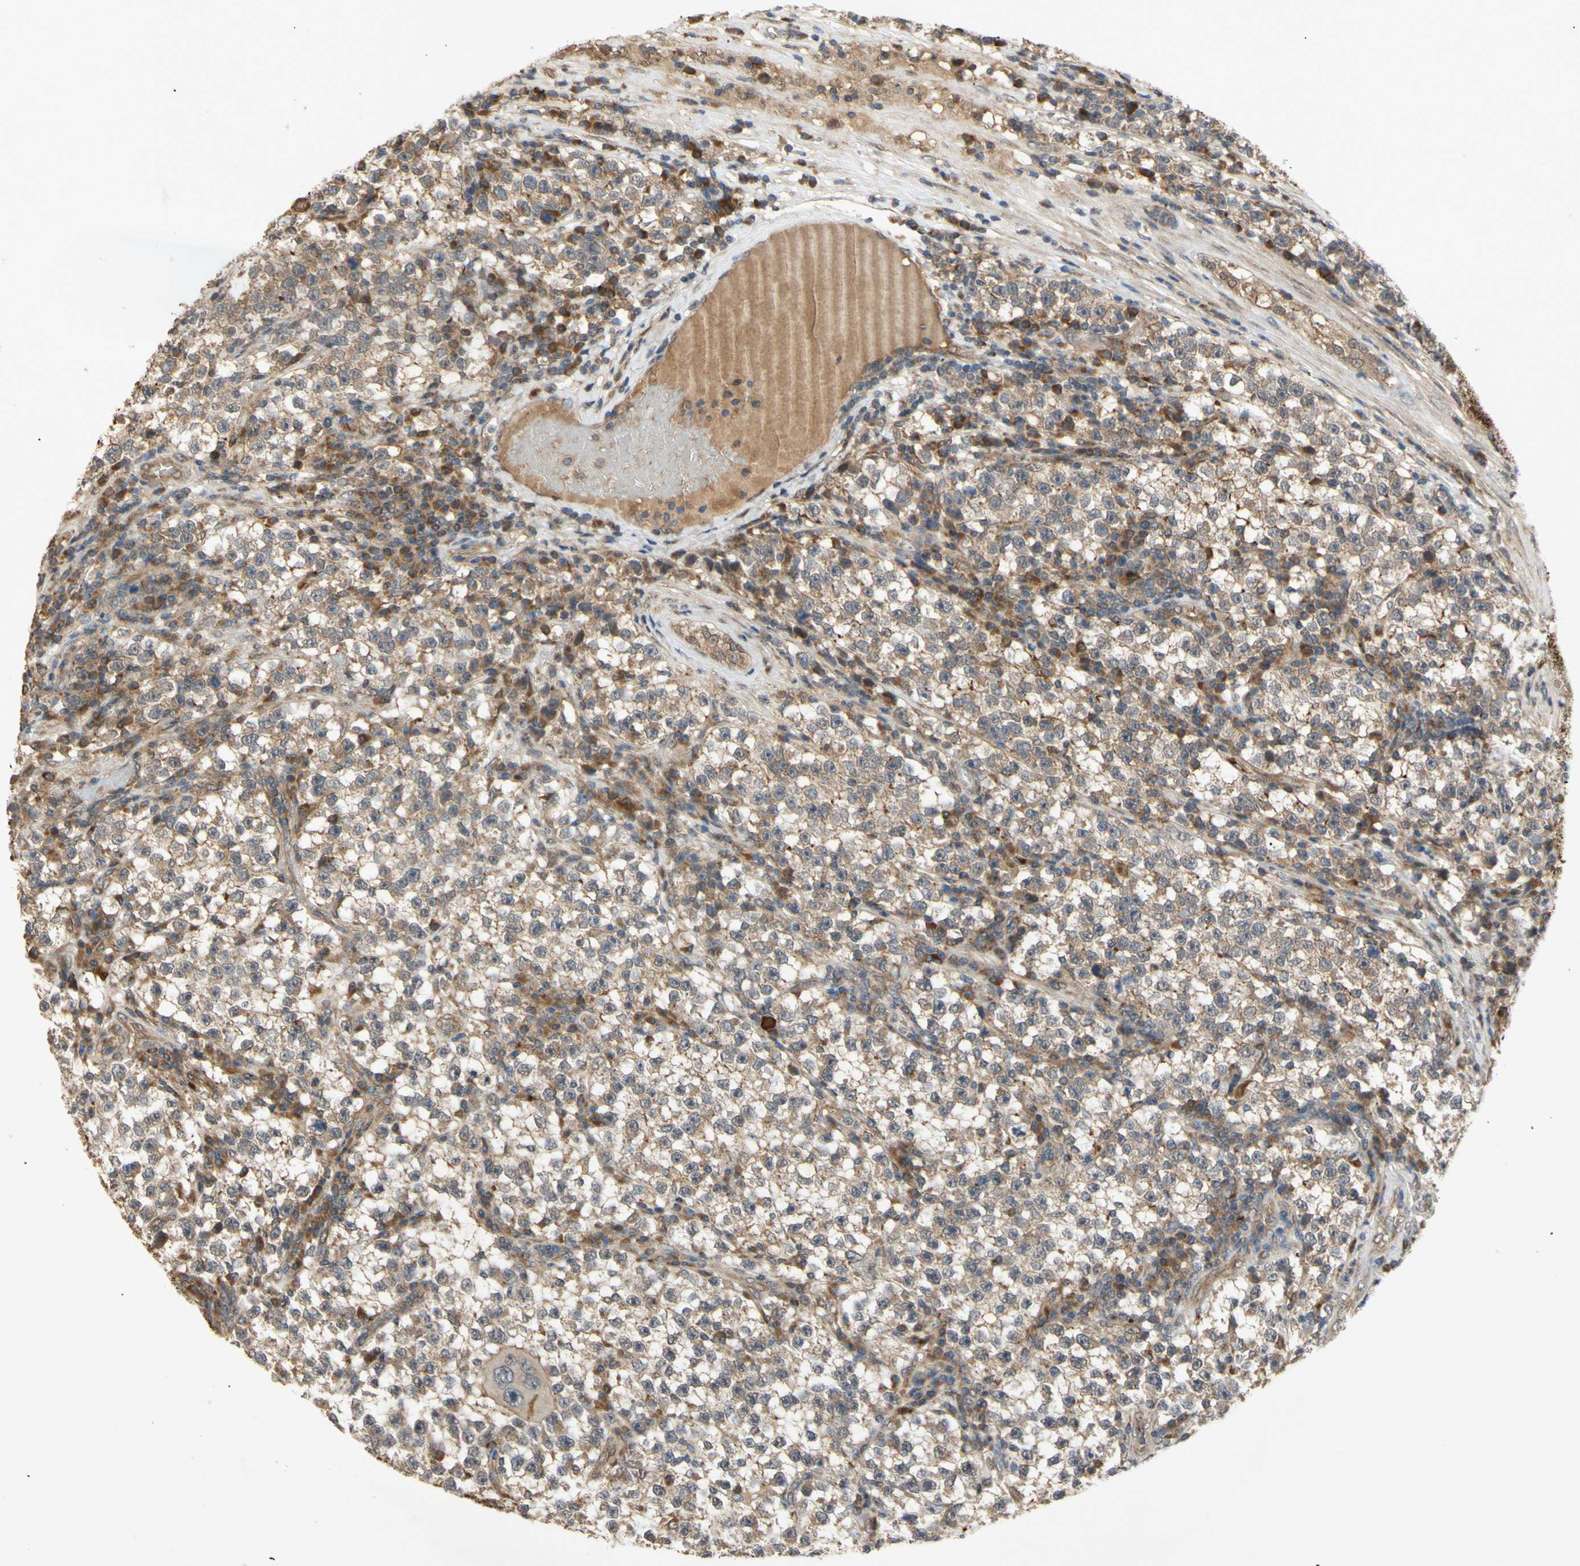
{"staining": {"intensity": "weak", "quantity": ">75%", "location": "cytoplasmic/membranous"}, "tissue": "testis cancer", "cell_type": "Tumor cells", "image_type": "cancer", "snomed": [{"axis": "morphology", "description": "Seminoma, NOS"}, {"axis": "topography", "description": "Testis"}], "caption": "Immunohistochemical staining of testis cancer (seminoma) reveals low levels of weak cytoplasmic/membranous protein expression in approximately >75% of tumor cells.", "gene": "PKN1", "patient": {"sex": "male", "age": 22}}